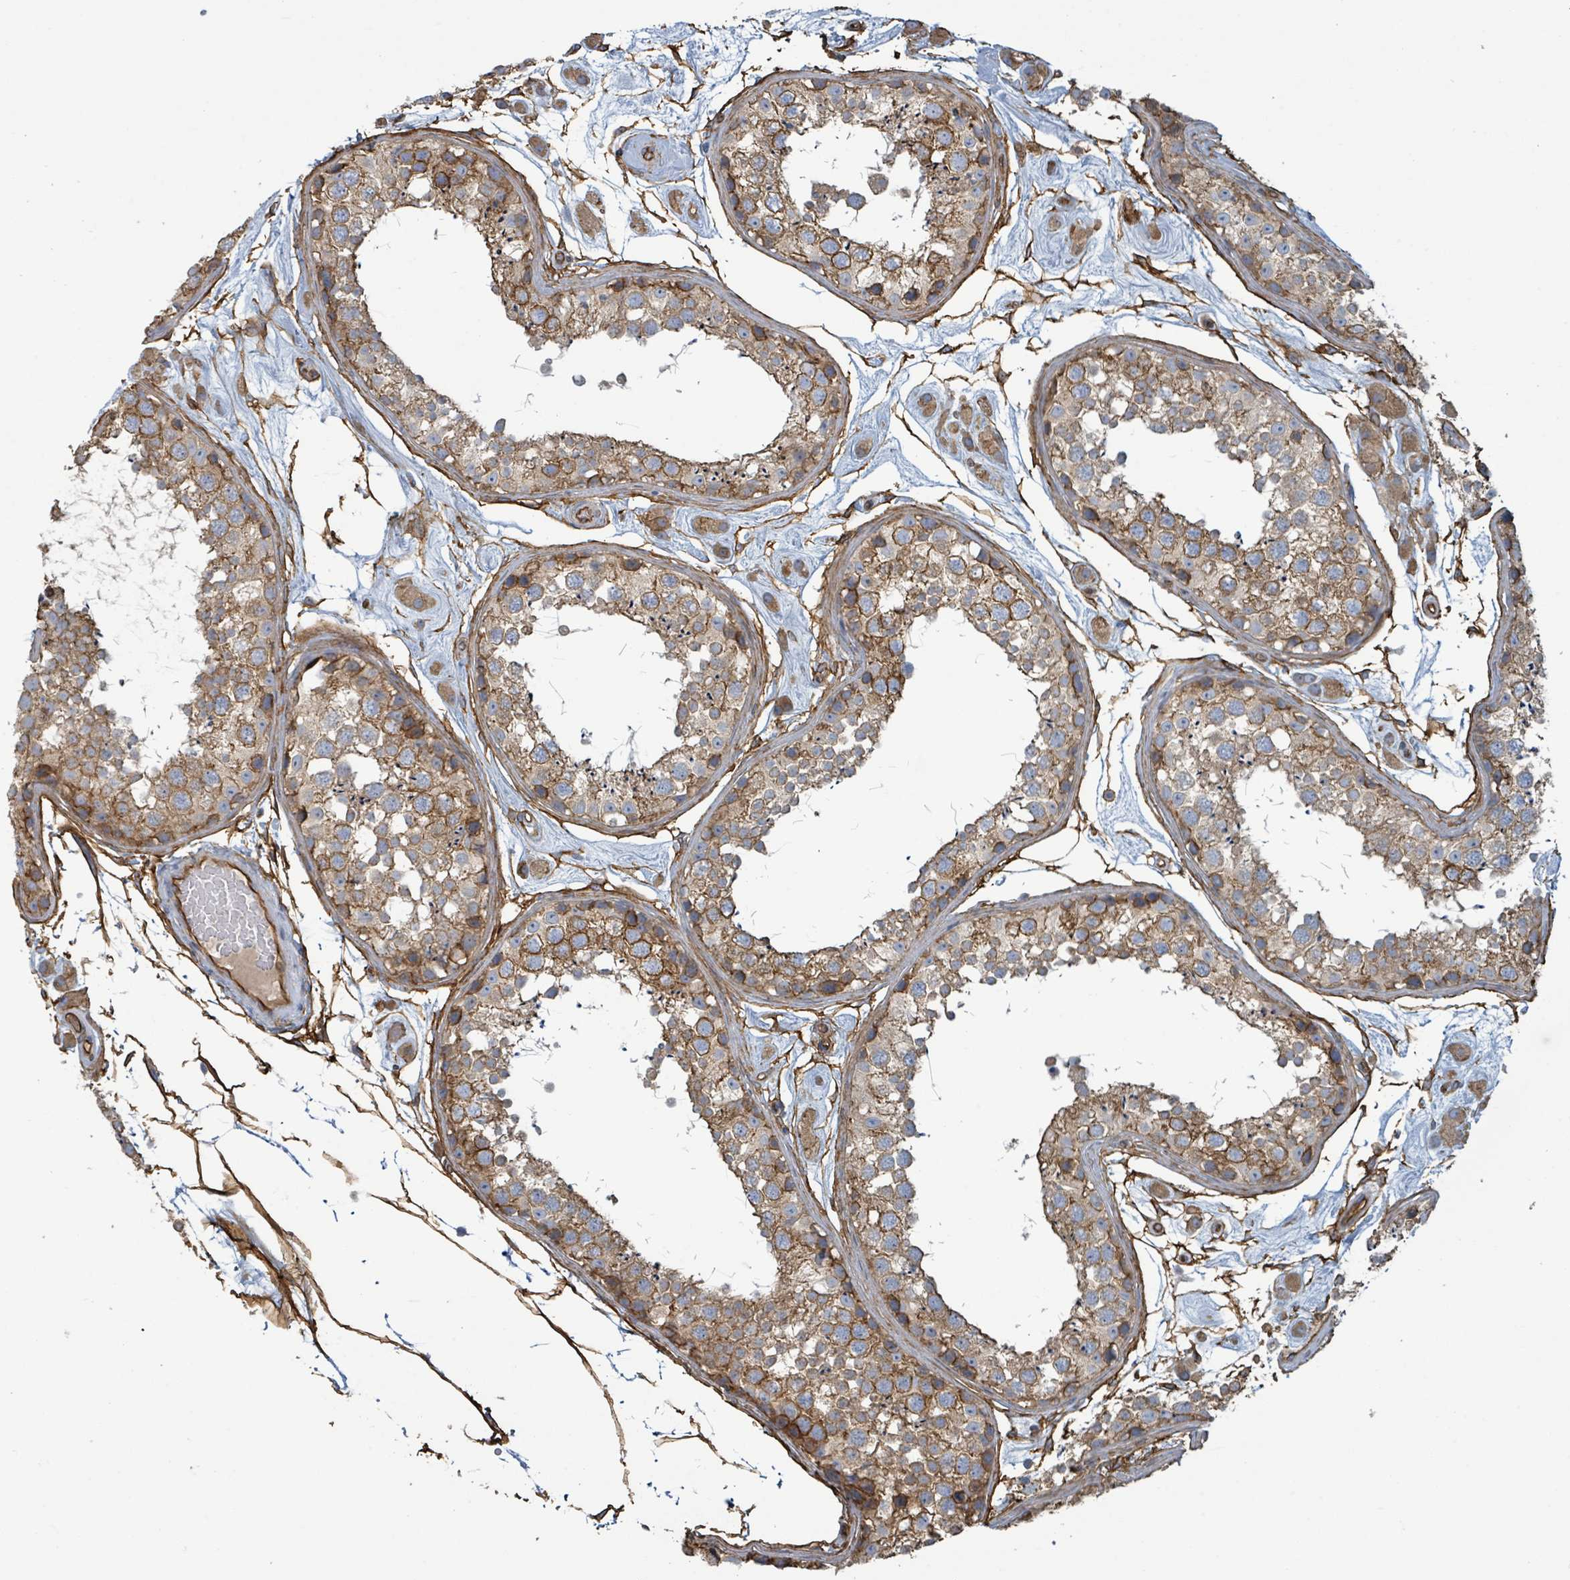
{"staining": {"intensity": "moderate", "quantity": ">75%", "location": "cytoplasmic/membranous"}, "tissue": "testis", "cell_type": "Cells in seminiferous ducts", "image_type": "normal", "snomed": [{"axis": "morphology", "description": "Normal tissue, NOS"}, {"axis": "topography", "description": "Testis"}], "caption": "An image of human testis stained for a protein reveals moderate cytoplasmic/membranous brown staining in cells in seminiferous ducts.", "gene": "LDOC1", "patient": {"sex": "male", "age": 25}}